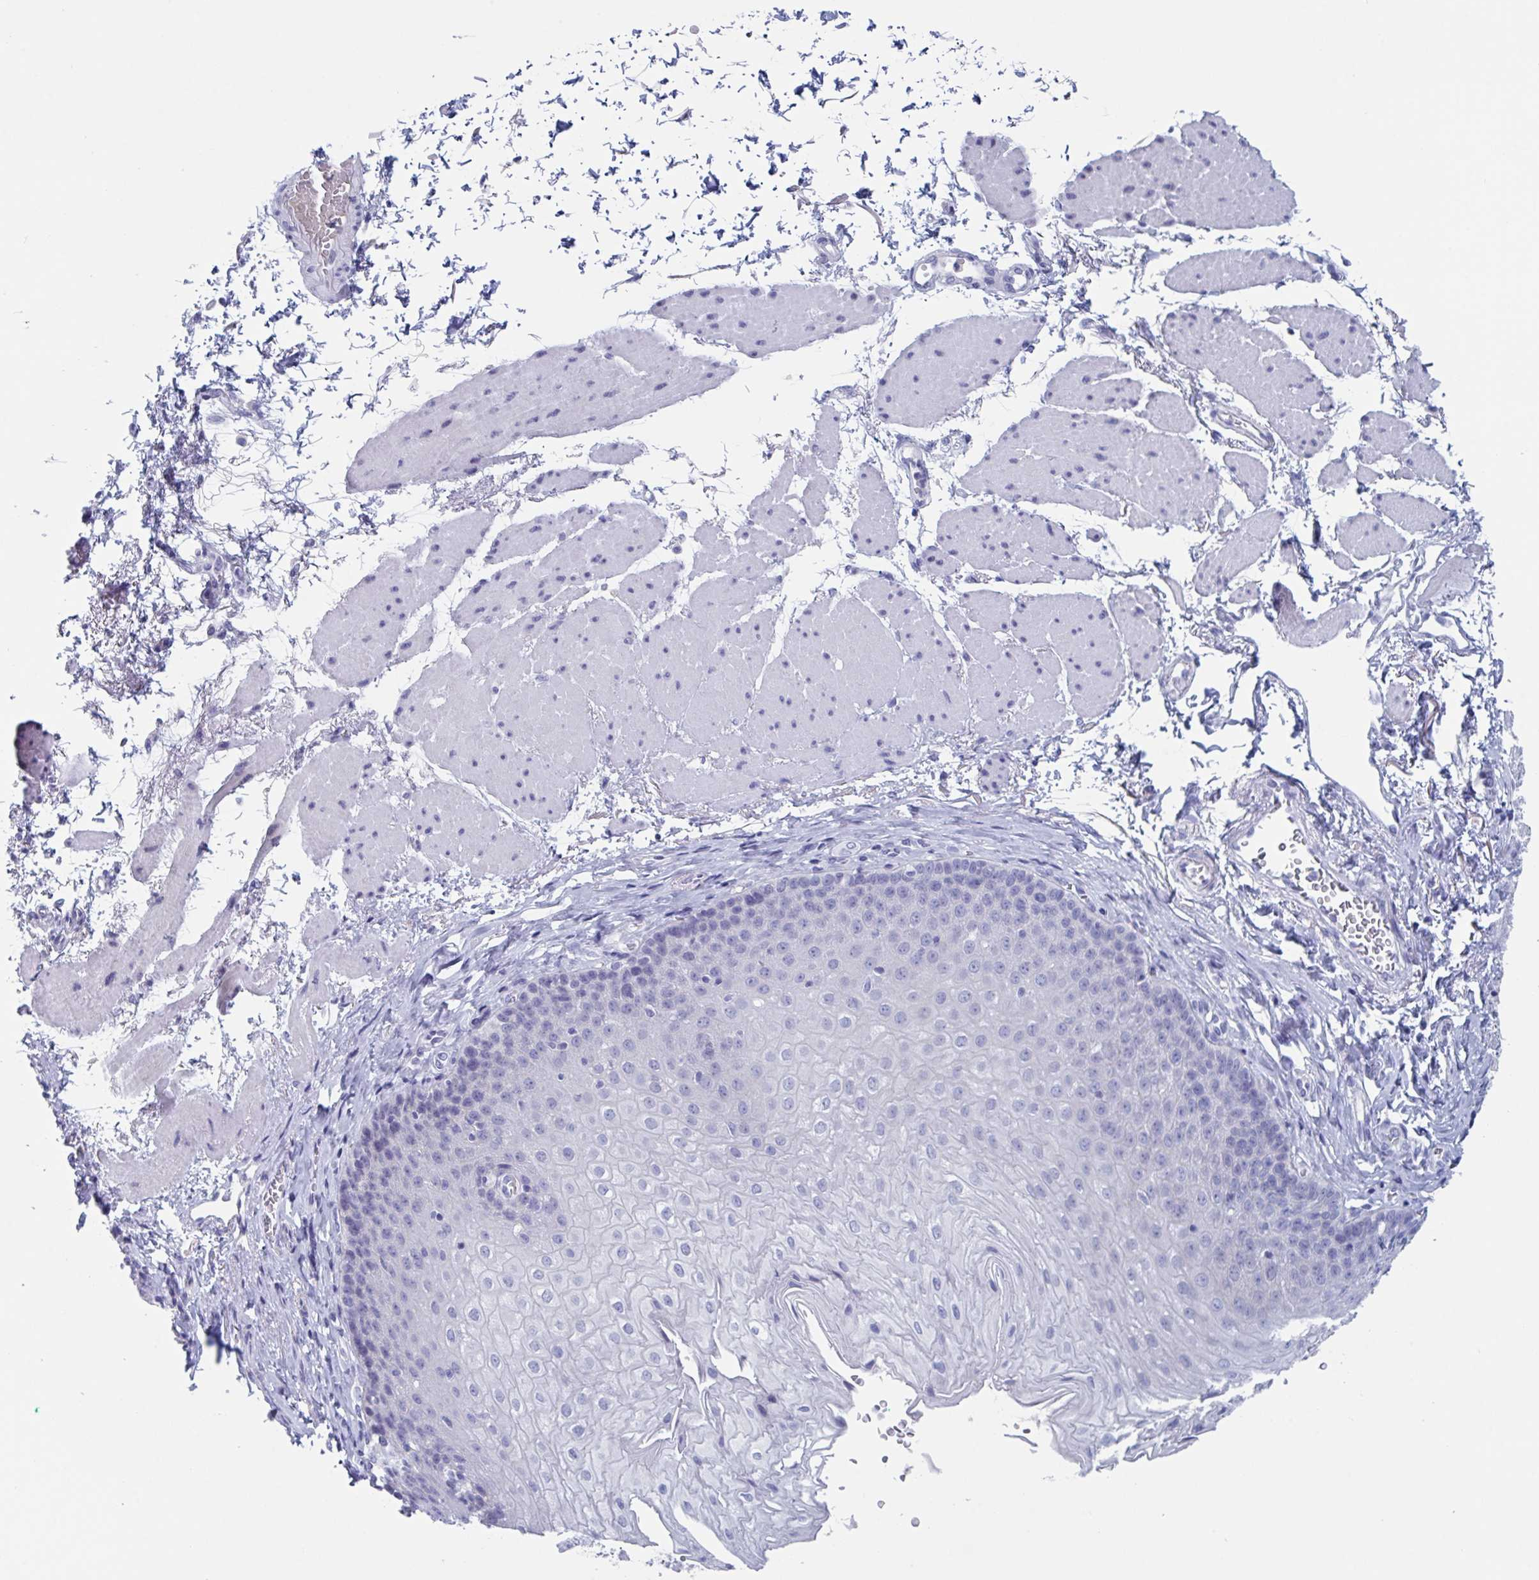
{"staining": {"intensity": "negative", "quantity": "none", "location": "none"}, "tissue": "esophagus", "cell_type": "Squamous epithelial cells", "image_type": "normal", "snomed": [{"axis": "morphology", "description": "Normal tissue, NOS"}, {"axis": "topography", "description": "Esophagus"}], "caption": "The immunohistochemistry (IHC) image has no significant staining in squamous epithelial cells of esophagus.", "gene": "NT5C3B", "patient": {"sex": "female", "age": 81}}